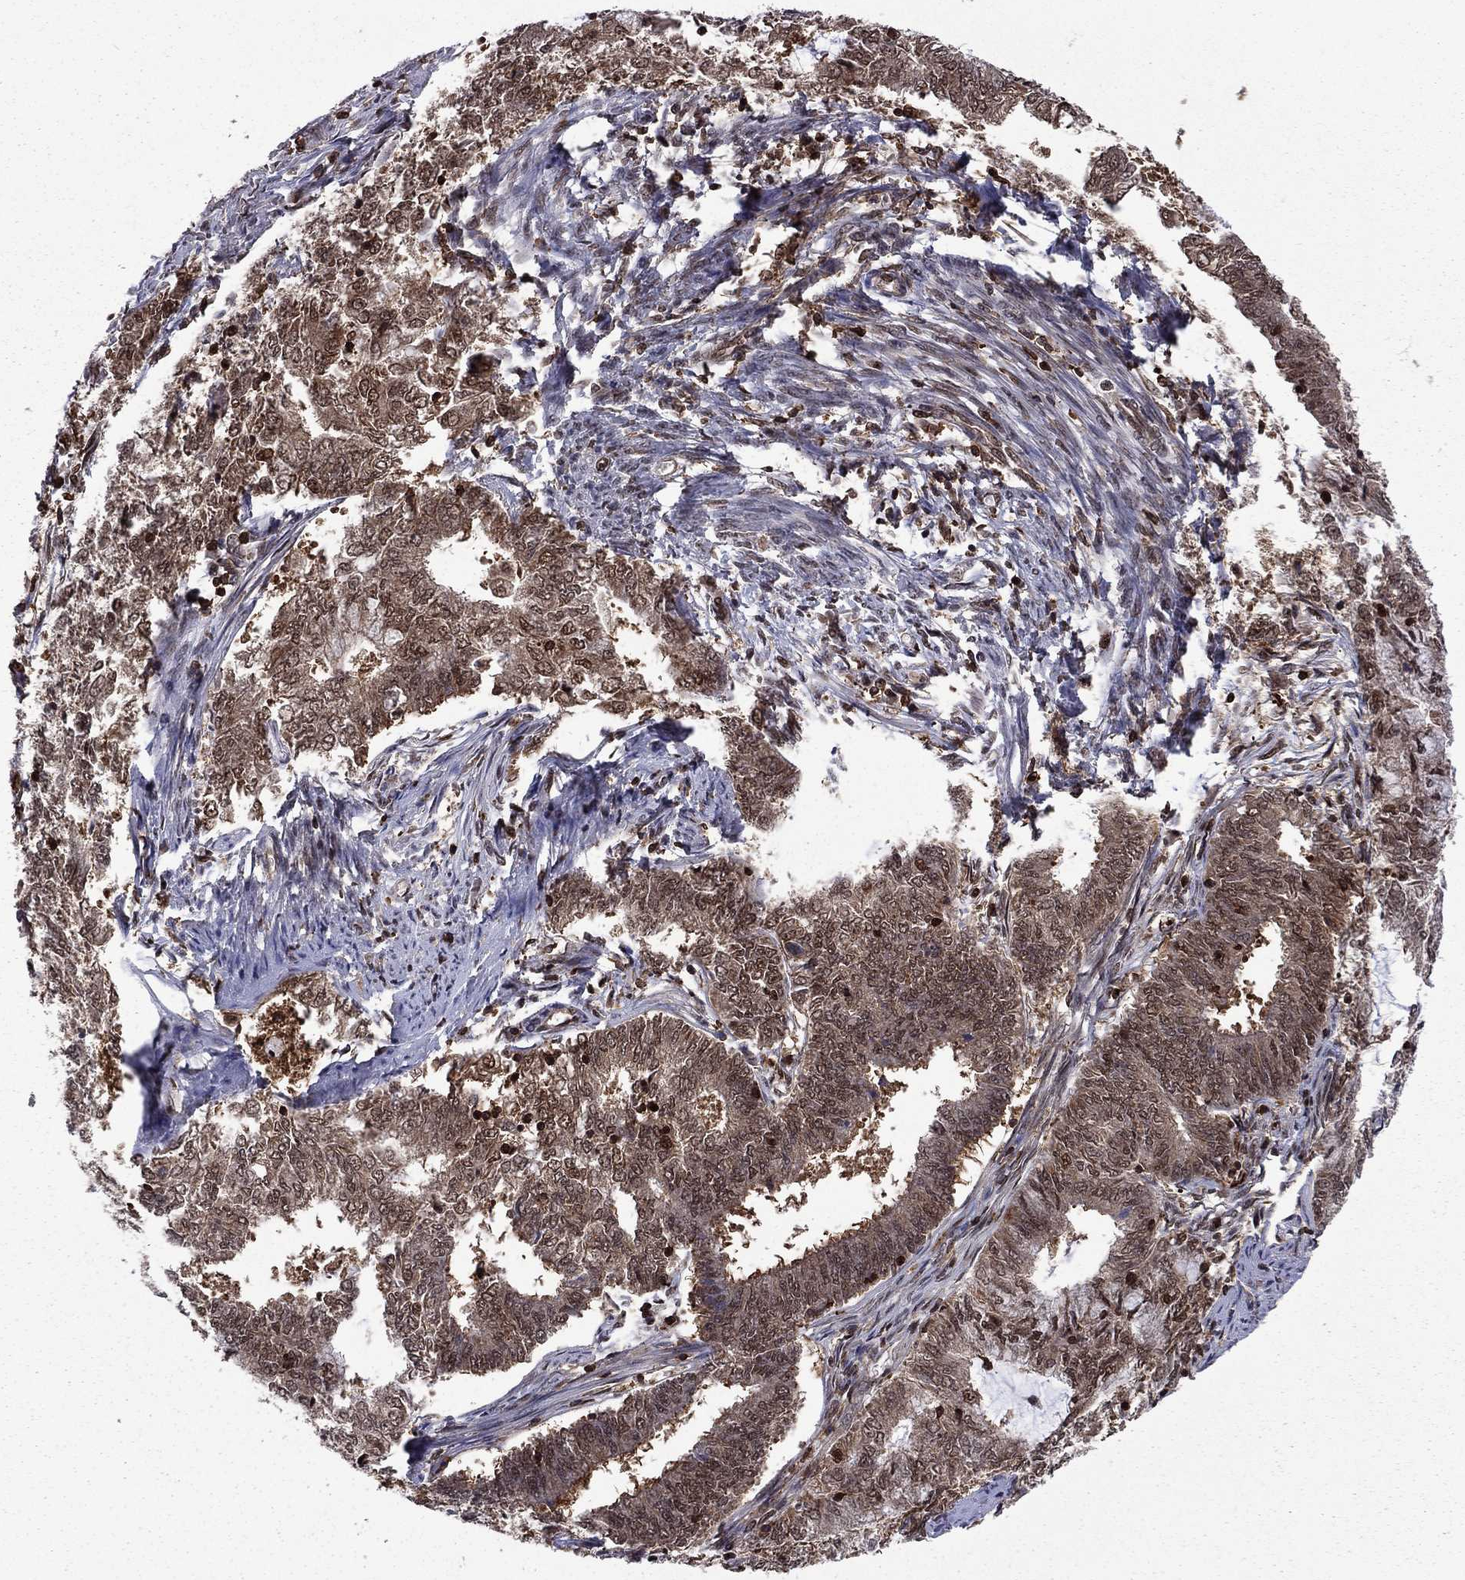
{"staining": {"intensity": "moderate", "quantity": "25%-75%", "location": "nuclear"}, "tissue": "endometrial cancer", "cell_type": "Tumor cells", "image_type": "cancer", "snomed": [{"axis": "morphology", "description": "Adenocarcinoma, NOS"}, {"axis": "topography", "description": "Endometrium"}], "caption": "Adenocarcinoma (endometrial) was stained to show a protein in brown. There is medium levels of moderate nuclear expression in approximately 25%-75% of tumor cells.", "gene": "PSMD2", "patient": {"sex": "female", "age": 62}}